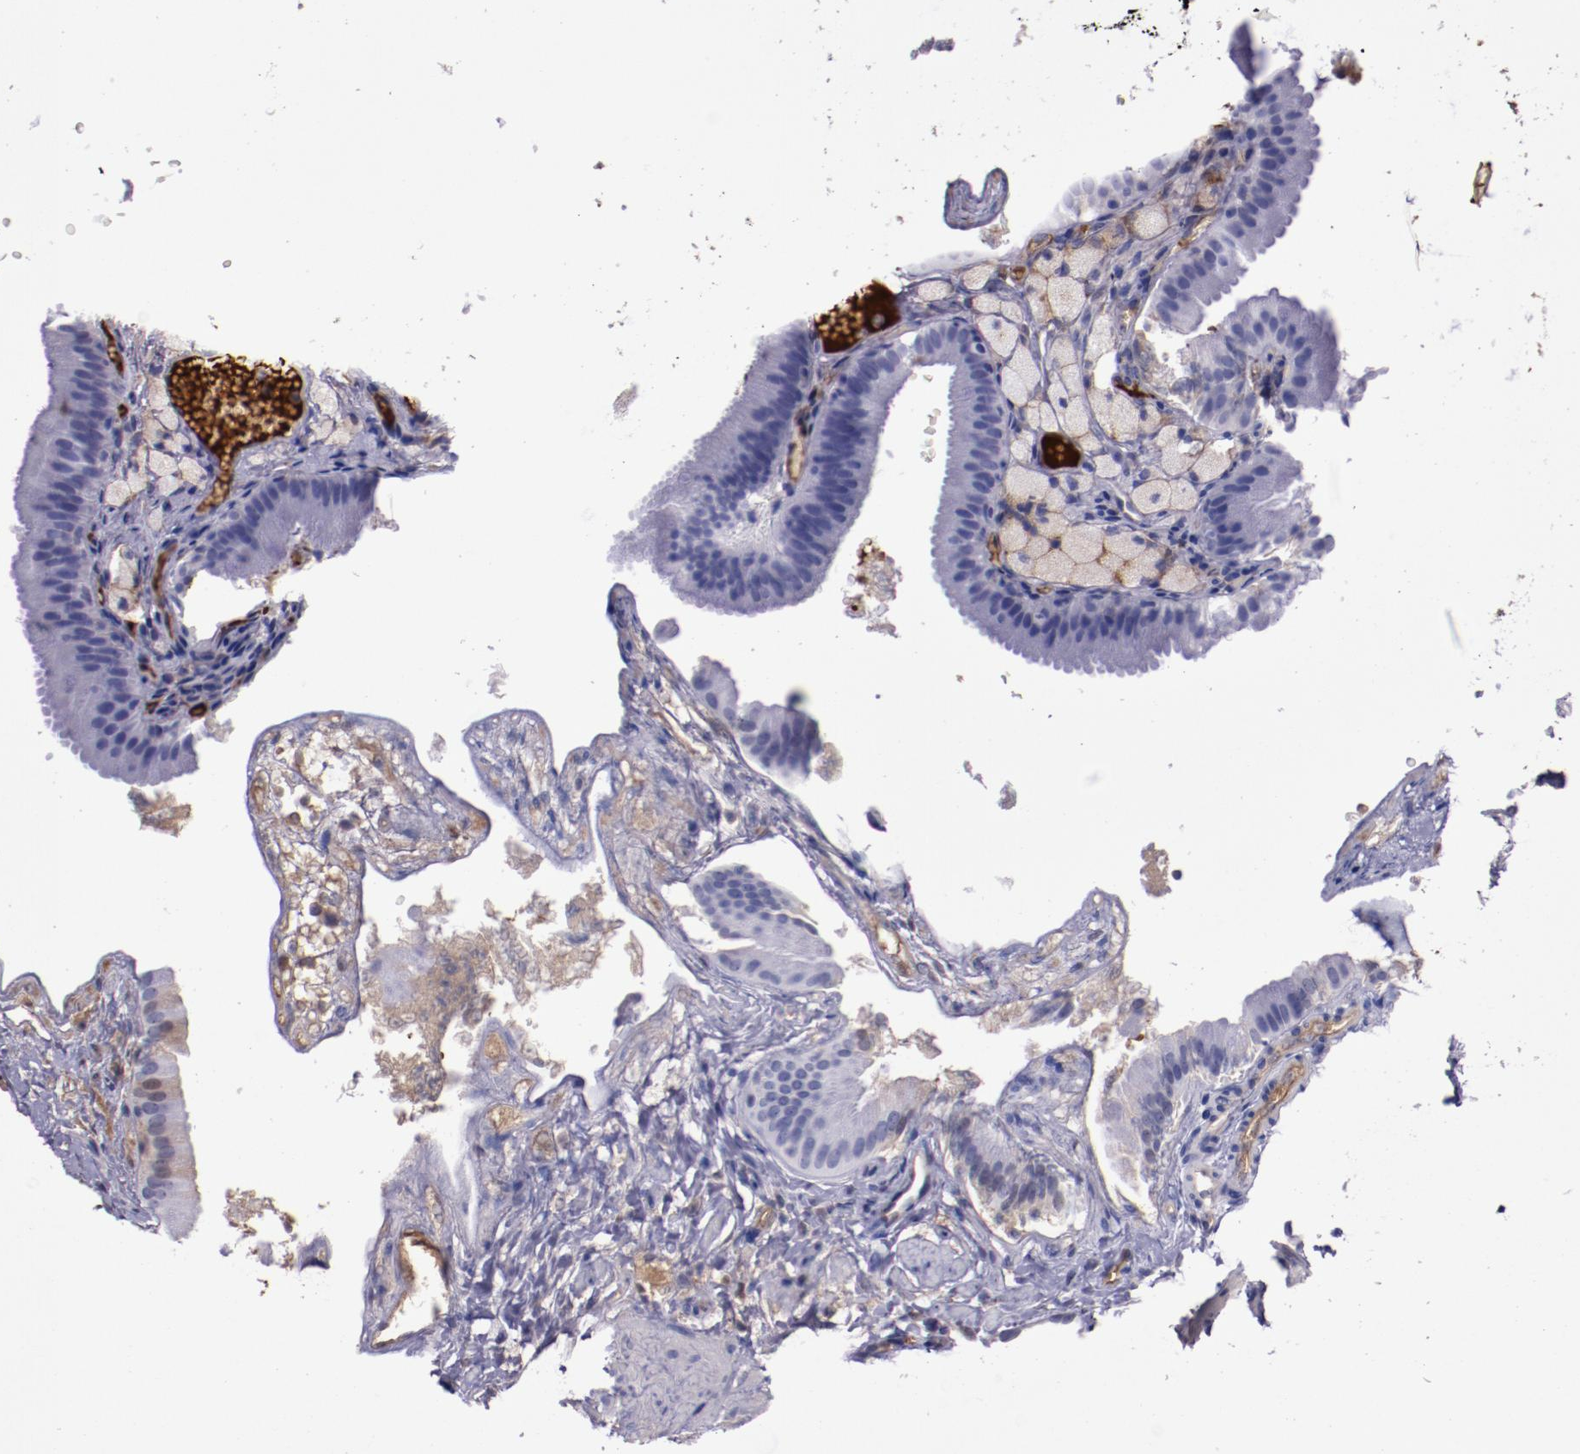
{"staining": {"intensity": "negative", "quantity": "none", "location": "none"}, "tissue": "gallbladder", "cell_type": "Glandular cells", "image_type": "normal", "snomed": [{"axis": "morphology", "description": "Normal tissue, NOS"}, {"axis": "topography", "description": "Gallbladder"}], "caption": "High power microscopy histopathology image of an IHC micrograph of normal gallbladder, revealing no significant staining in glandular cells. Nuclei are stained in blue.", "gene": "A2M", "patient": {"sex": "female", "age": 24}}